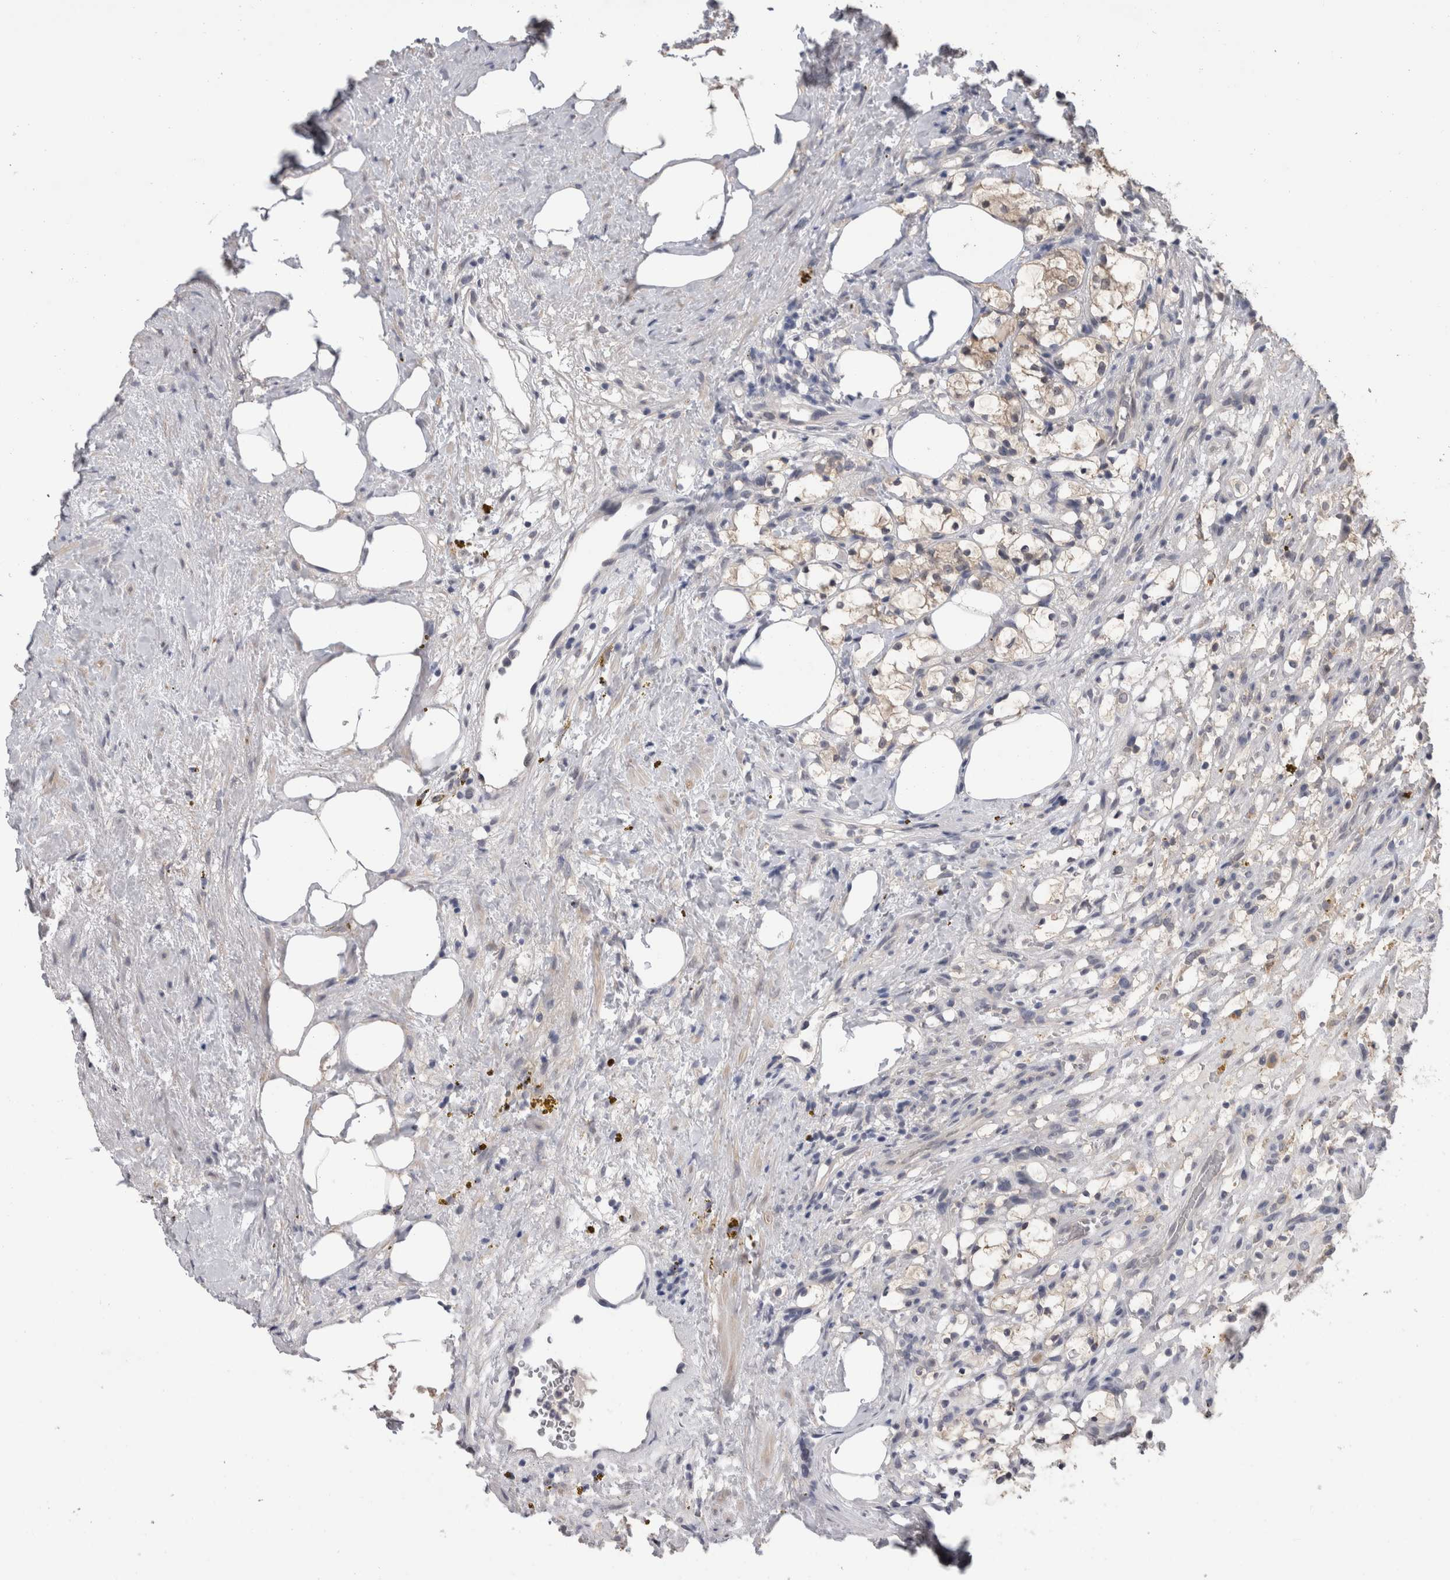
{"staining": {"intensity": "weak", "quantity": "25%-75%", "location": "cytoplasmic/membranous"}, "tissue": "renal cancer", "cell_type": "Tumor cells", "image_type": "cancer", "snomed": [{"axis": "morphology", "description": "Adenocarcinoma, NOS"}, {"axis": "topography", "description": "Kidney"}], "caption": "IHC staining of renal cancer (adenocarcinoma), which demonstrates low levels of weak cytoplasmic/membranous staining in approximately 25%-75% of tumor cells indicating weak cytoplasmic/membranous protein expression. The staining was performed using DAB (brown) for protein detection and nuclei were counterstained in hematoxylin (blue).", "gene": "FHOD3", "patient": {"sex": "female", "age": 69}}